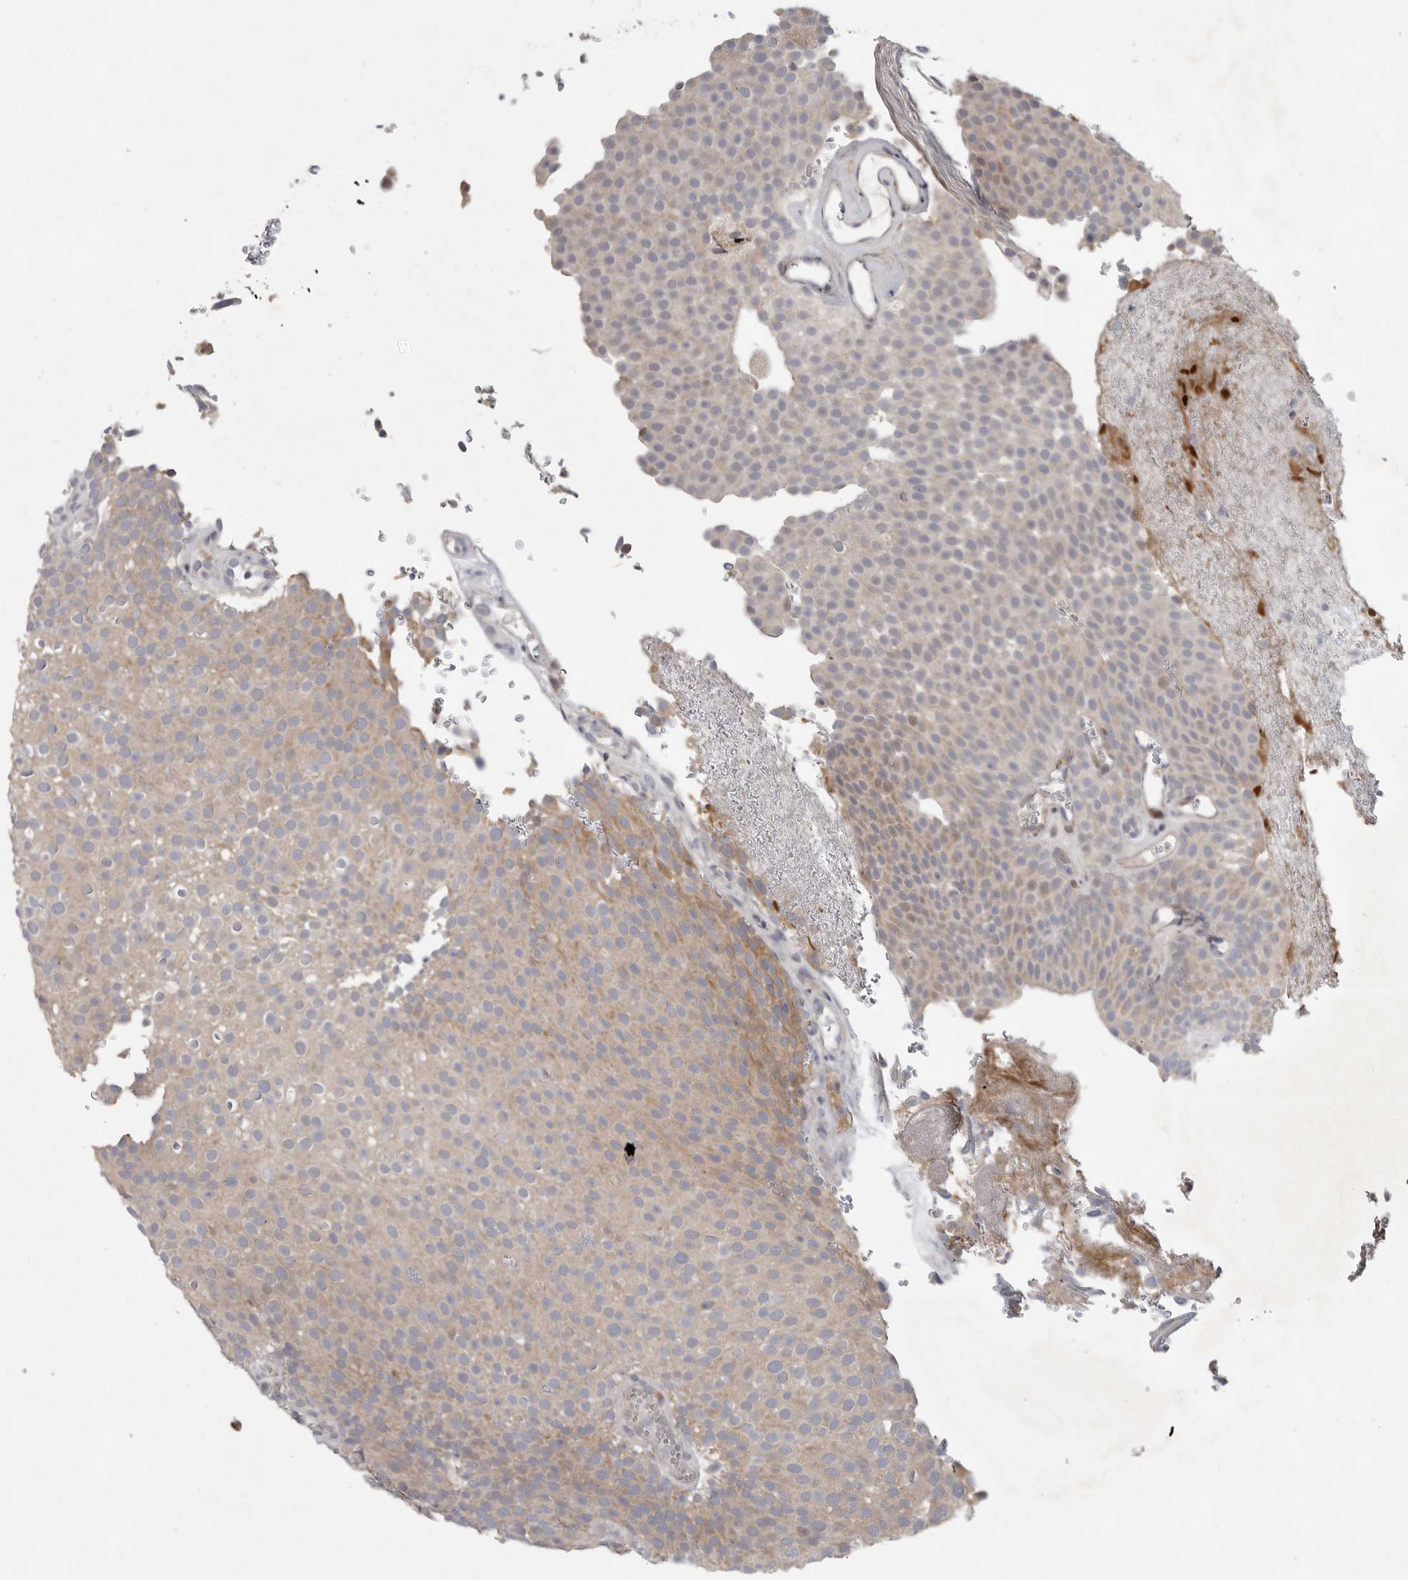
{"staining": {"intensity": "moderate", "quantity": "<25%", "location": "cytoplasmic/membranous"}, "tissue": "urothelial cancer", "cell_type": "Tumor cells", "image_type": "cancer", "snomed": [{"axis": "morphology", "description": "Urothelial carcinoma, Low grade"}, {"axis": "topography", "description": "Urinary bladder"}], "caption": "Human urothelial cancer stained with a brown dye shows moderate cytoplasmic/membranous positive positivity in about <25% of tumor cells.", "gene": "FBXO43", "patient": {"sex": "male", "age": 78}}